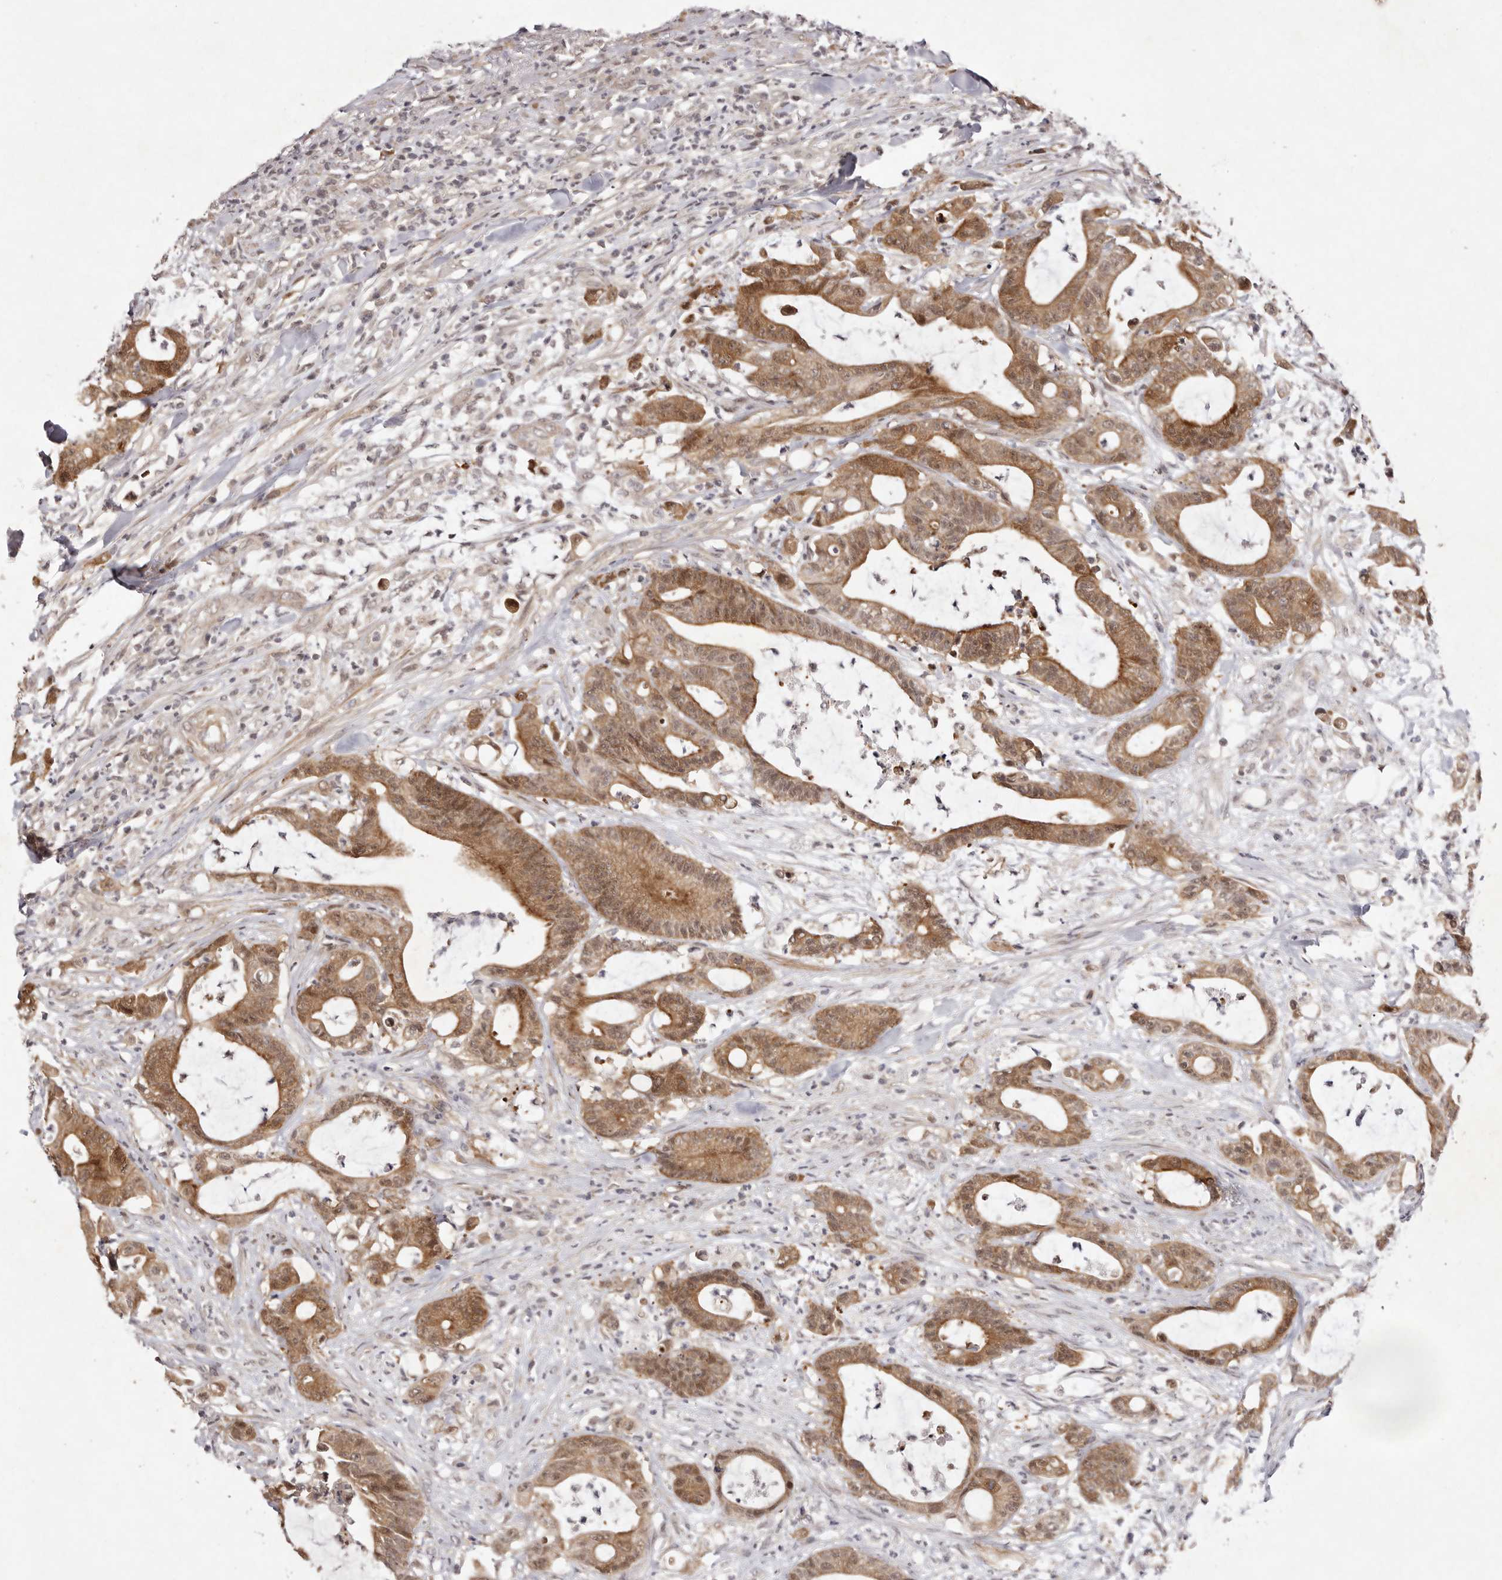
{"staining": {"intensity": "moderate", "quantity": ">75%", "location": "cytoplasmic/membranous,nuclear"}, "tissue": "colorectal cancer", "cell_type": "Tumor cells", "image_type": "cancer", "snomed": [{"axis": "morphology", "description": "Adenocarcinoma, NOS"}, {"axis": "topography", "description": "Colon"}], "caption": "Colorectal cancer (adenocarcinoma) stained for a protein (brown) reveals moderate cytoplasmic/membranous and nuclear positive expression in about >75% of tumor cells.", "gene": "BUD31", "patient": {"sex": "female", "age": 84}}